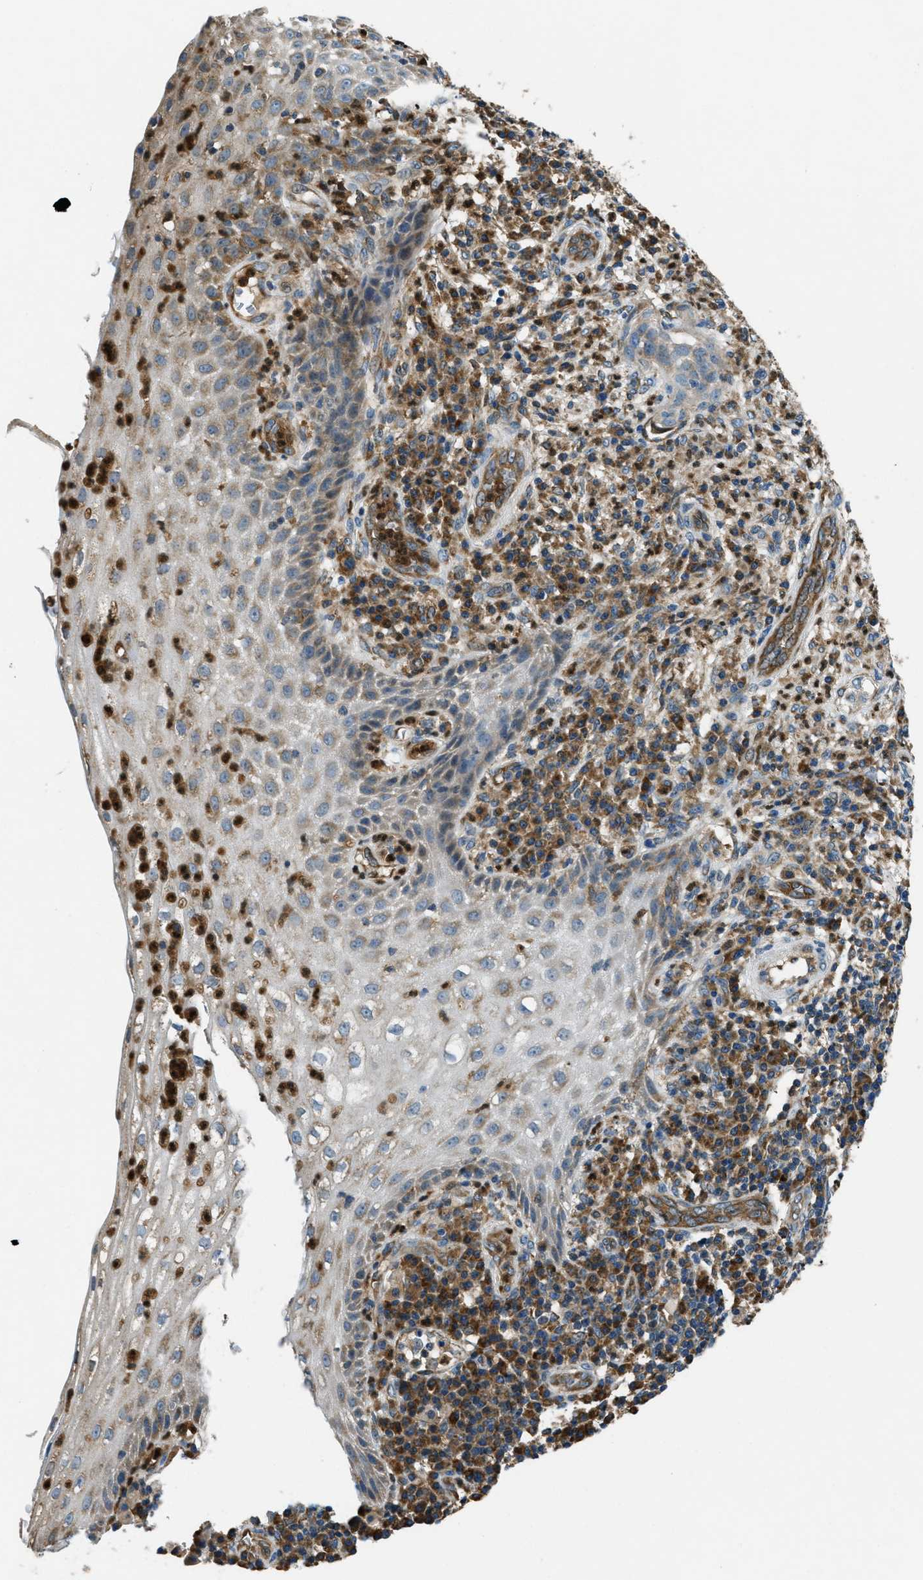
{"staining": {"intensity": "weak", "quantity": "<25%", "location": "cytoplasmic/membranous"}, "tissue": "cervical cancer", "cell_type": "Tumor cells", "image_type": "cancer", "snomed": [{"axis": "morphology", "description": "Squamous cell carcinoma, NOS"}, {"axis": "topography", "description": "Cervix"}], "caption": "Immunohistochemical staining of cervical cancer (squamous cell carcinoma) reveals no significant staining in tumor cells.", "gene": "GIMAP8", "patient": {"sex": "female", "age": 34}}